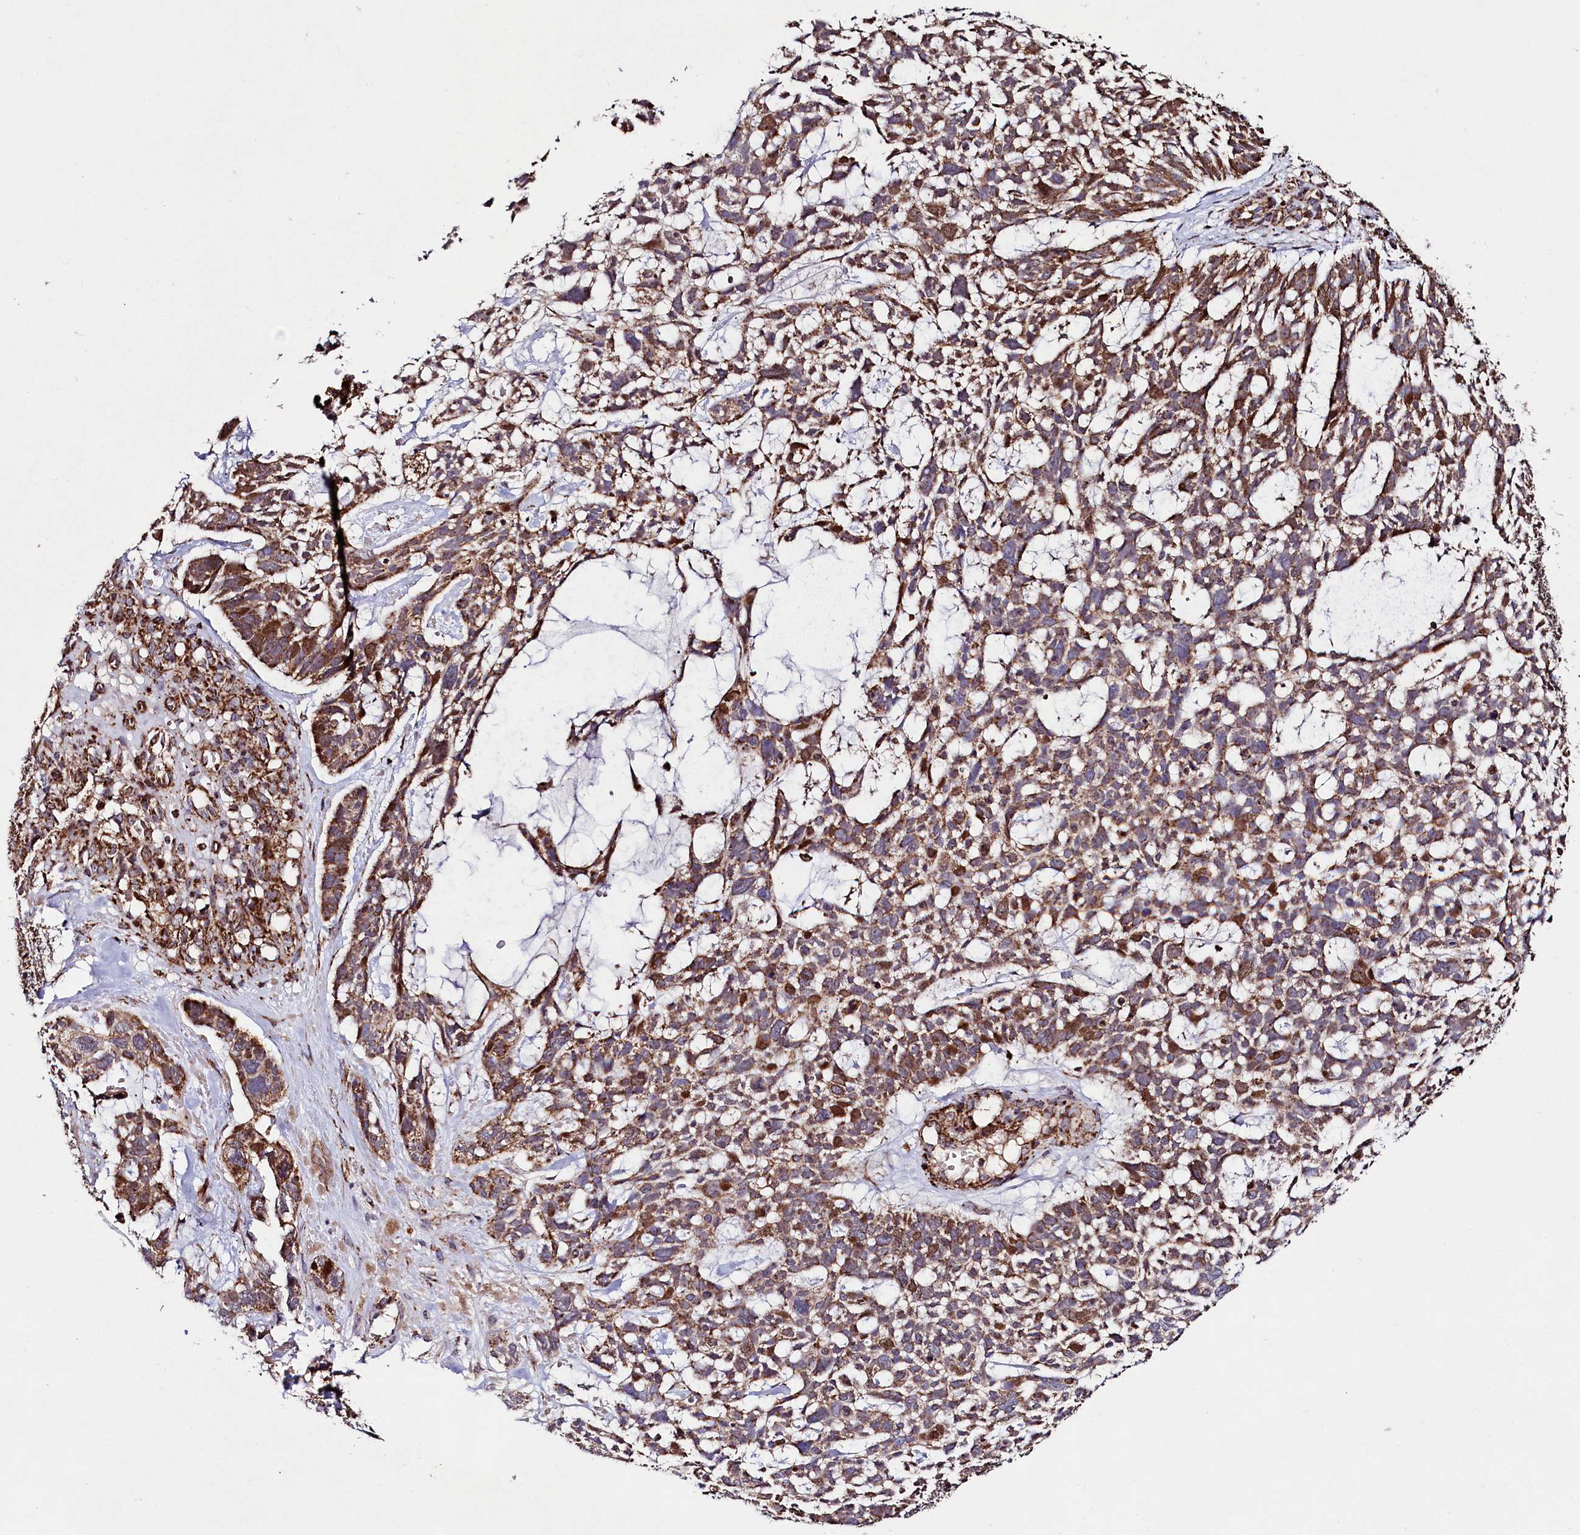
{"staining": {"intensity": "moderate", "quantity": ">75%", "location": "cytoplasmic/membranous"}, "tissue": "skin cancer", "cell_type": "Tumor cells", "image_type": "cancer", "snomed": [{"axis": "morphology", "description": "Basal cell carcinoma"}, {"axis": "topography", "description": "Skin"}], "caption": "Protein expression by immunohistochemistry displays moderate cytoplasmic/membranous staining in approximately >75% of tumor cells in skin cancer.", "gene": "CLYBL", "patient": {"sex": "male", "age": 88}}